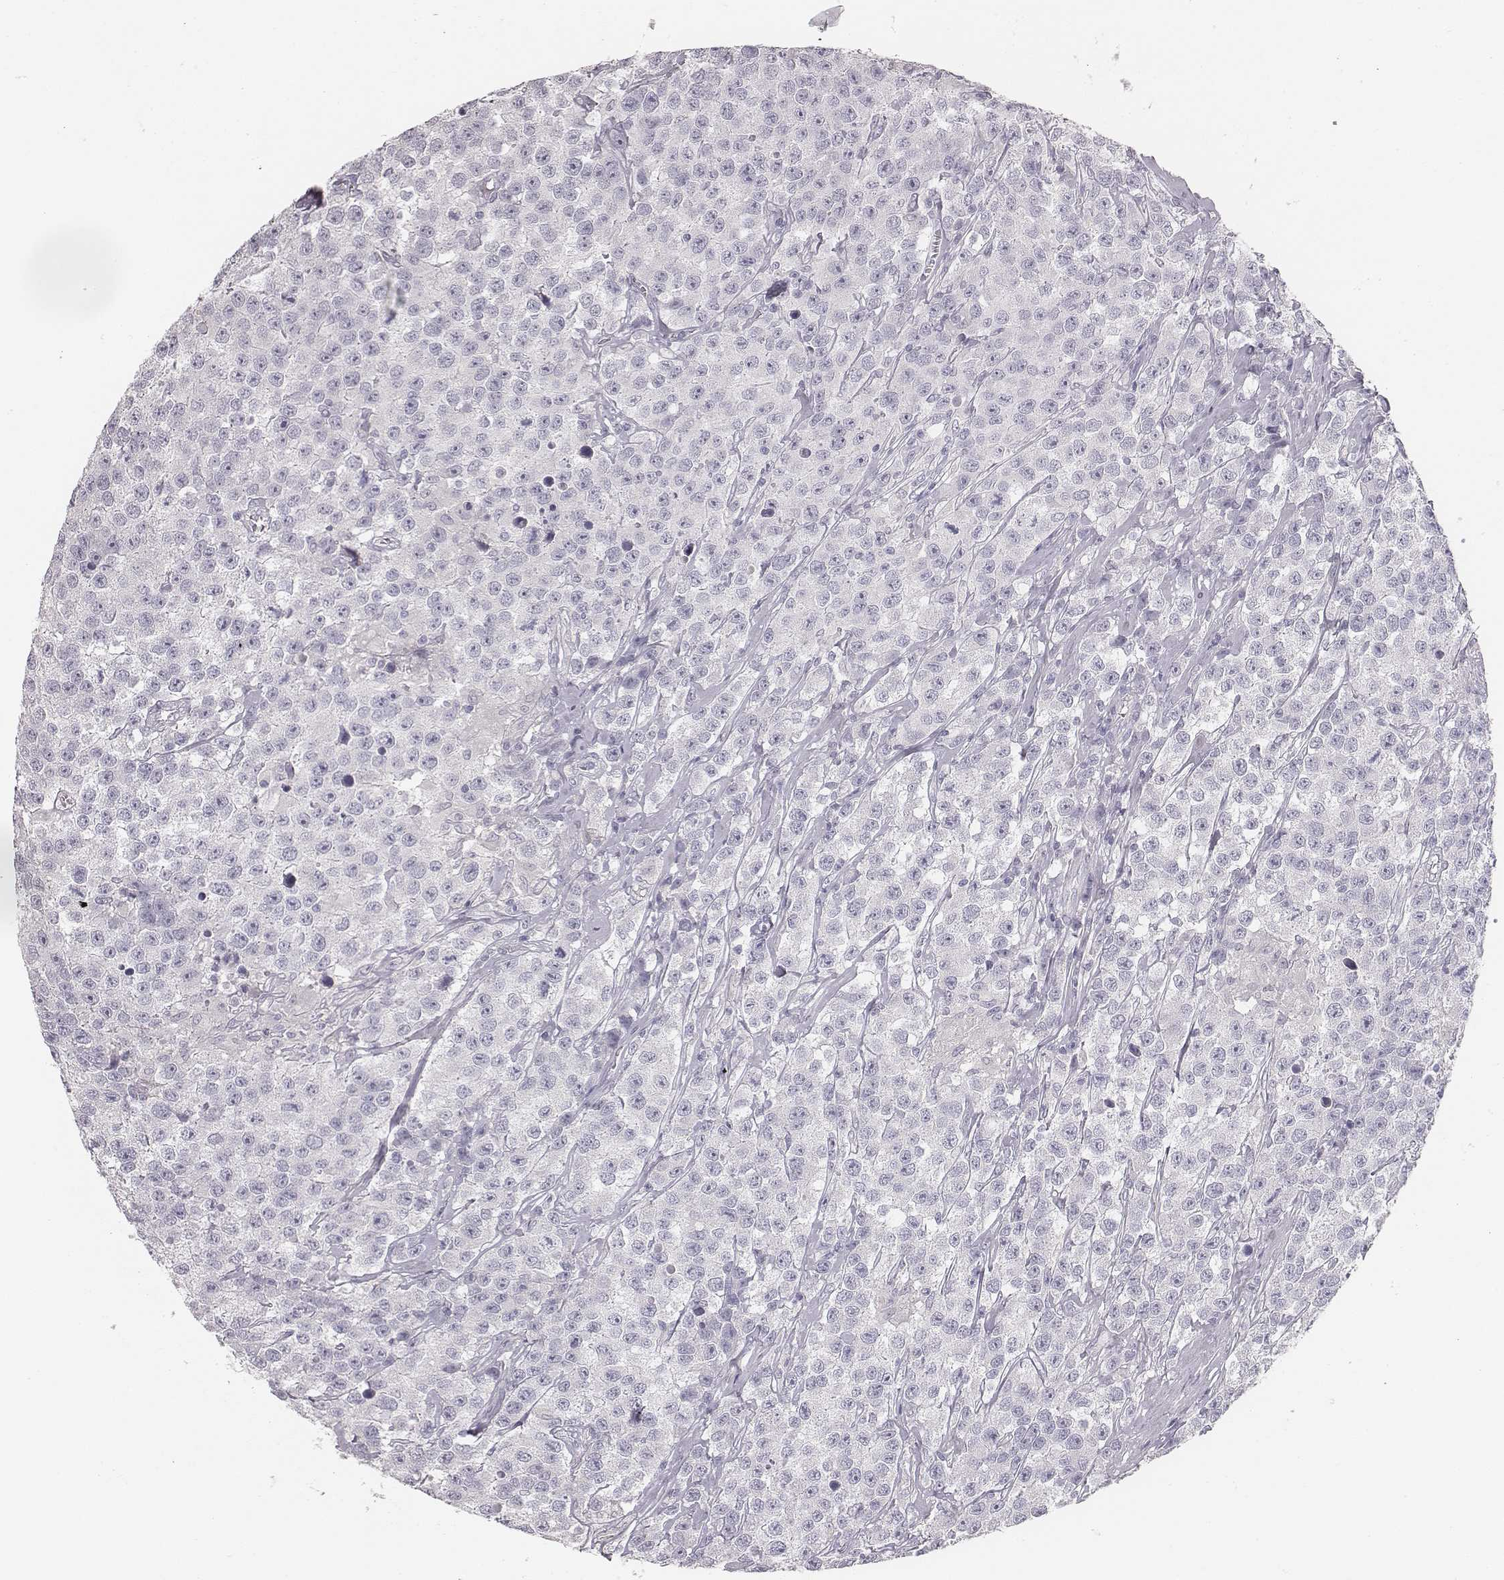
{"staining": {"intensity": "negative", "quantity": "none", "location": "none"}, "tissue": "testis cancer", "cell_type": "Tumor cells", "image_type": "cancer", "snomed": [{"axis": "morphology", "description": "Seminoma, NOS"}, {"axis": "topography", "description": "Testis"}], "caption": "High power microscopy histopathology image of an immunohistochemistry image of testis cancer, revealing no significant expression in tumor cells. Nuclei are stained in blue.", "gene": "MYH6", "patient": {"sex": "male", "age": 59}}